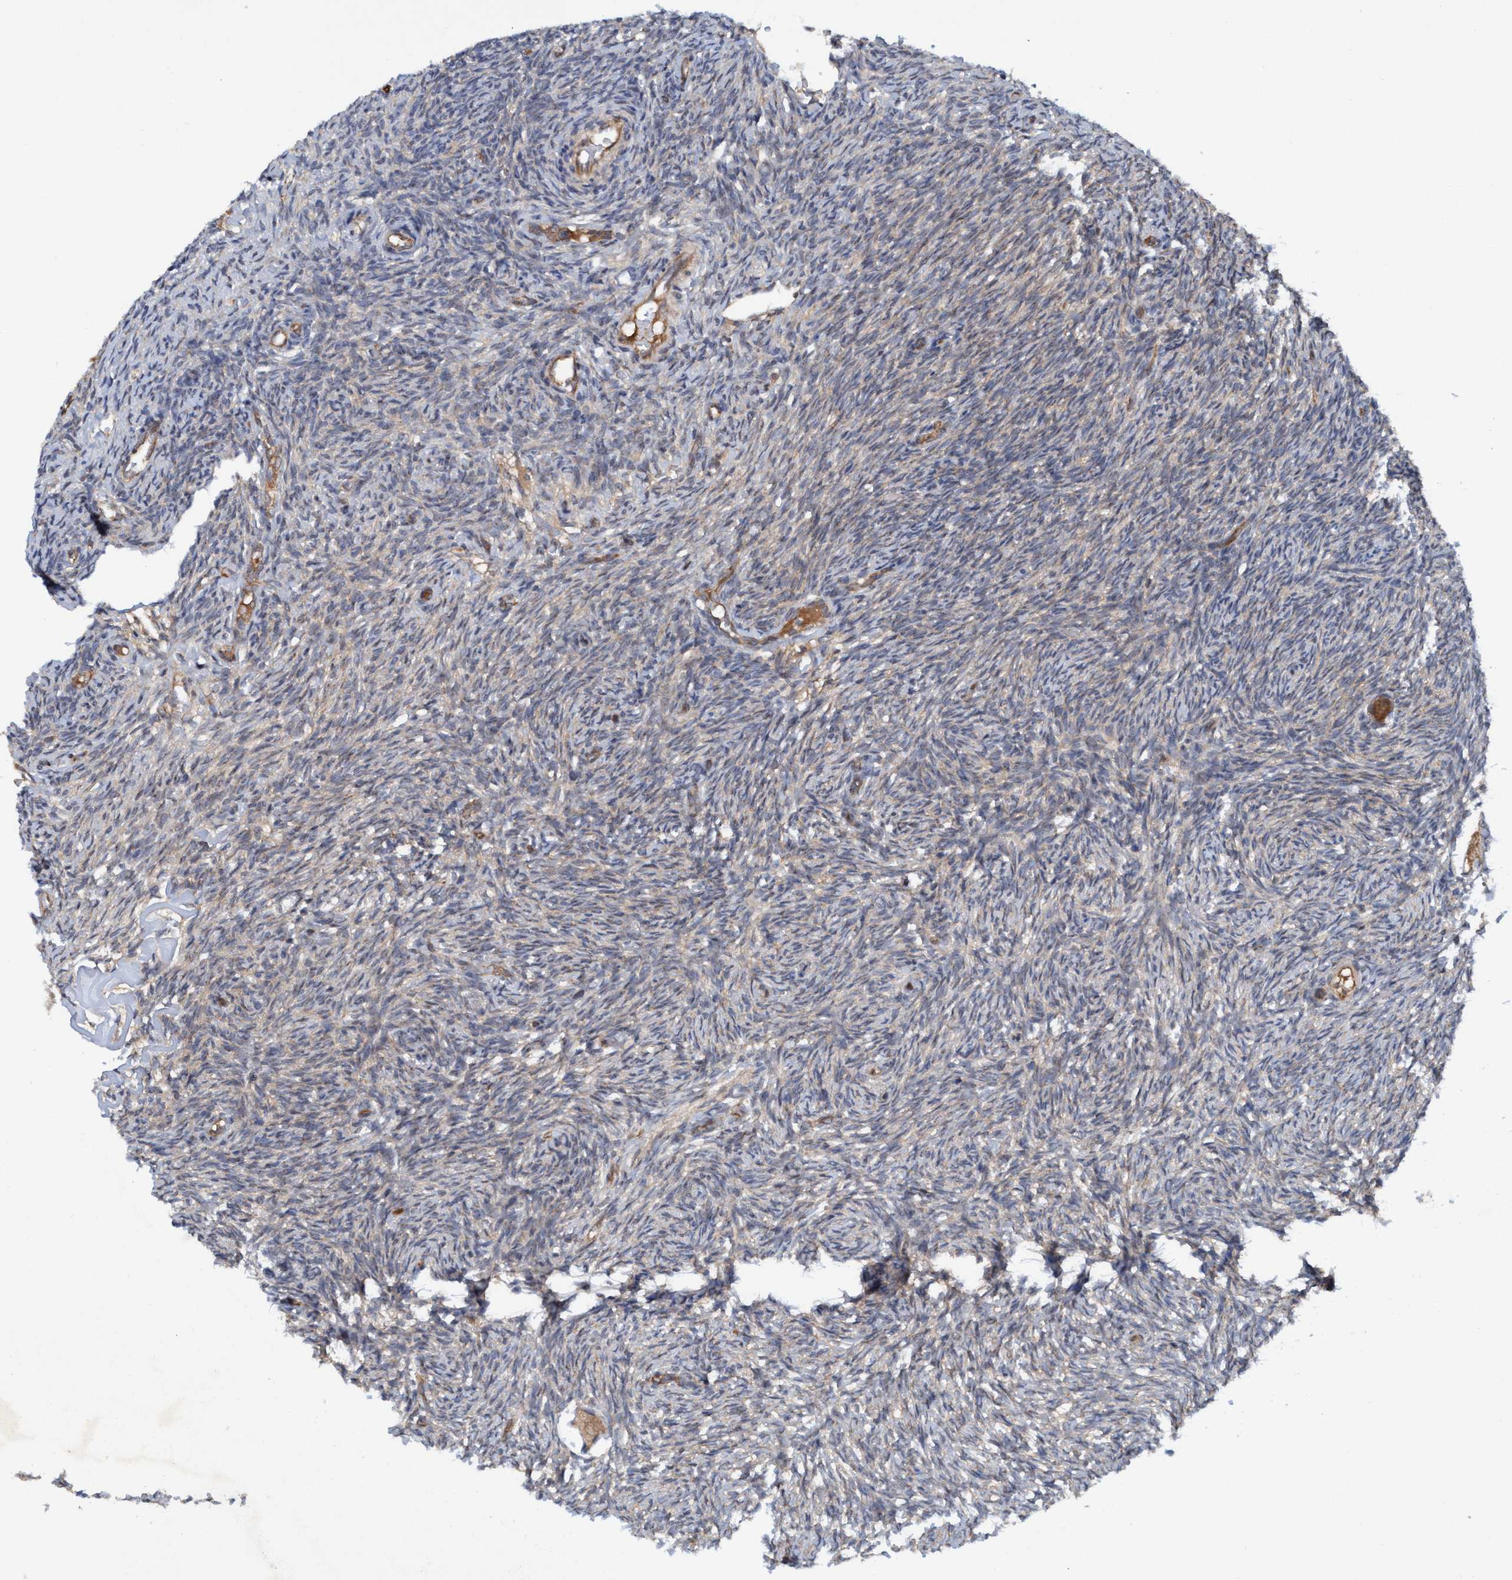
{"staining": {"intensity": "moderate", "quantity": "25%-75%", "location": "cytoplasmic/membranous"}, "tissue": "ovary", "cell_type": "Follicle cells", "image_type": "normal", "snomed": [{"axis": "morphology", "description": "Normal tissue, NOS"}, {"axis": "topography", "description": "Ovary"}], "caption": "Immunohistochemistry (DAB (3,3'-diaminobenzidine)) staining of benign human ovary reveals moderate cytoplasmic/membranous protein expression in approximately 25%-75% of follicle cells. The protein is stained brown, and the nuclei are stained in blue (DAB IHC with brightfield microscopy, high magnification).", "gene": "TRIM65", "patient": {"sex": "female", "age": 35}}